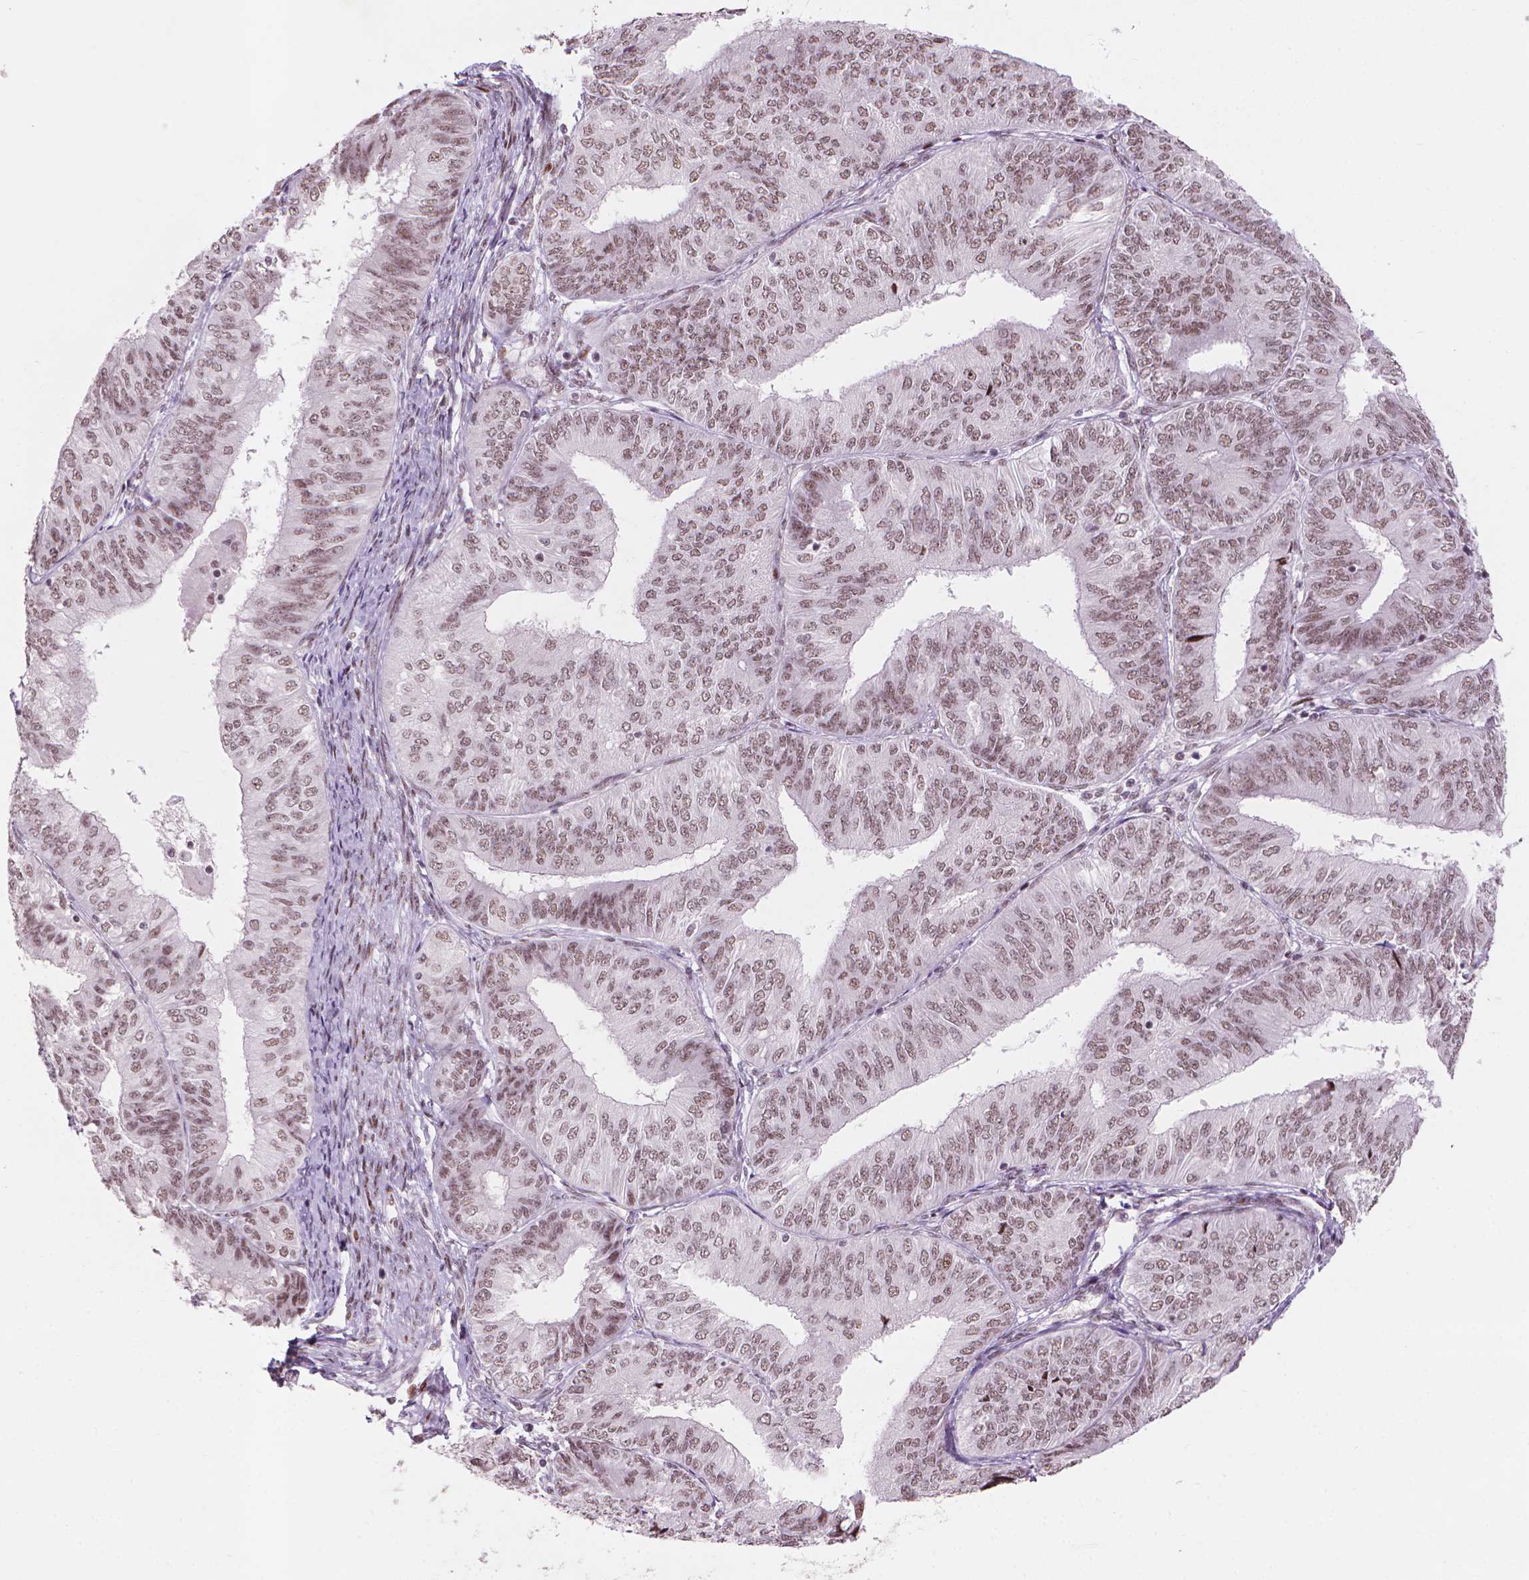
{"staining": {"intensity": "moderate", "quantity": ">75%", "location": "nuclear"}, "tissue": "endometrial cancer", "cell_type": "Tumor cells", "image_type": "cancer", "snomed": [{"axis": "morphology", "description": "Adenocarcinoma, NOS"}, {"axis": "topography", "description": "Endometrium"}], "caption": "The histopathology image displays immunohistochemical staining of endometrial cancer (adenocarcinoma). There is moderate nuclear staining is appreciated in approximately >75% of tumor cells.", "gene": "HES7", "patient": {"sex": "female", "age": 58}}